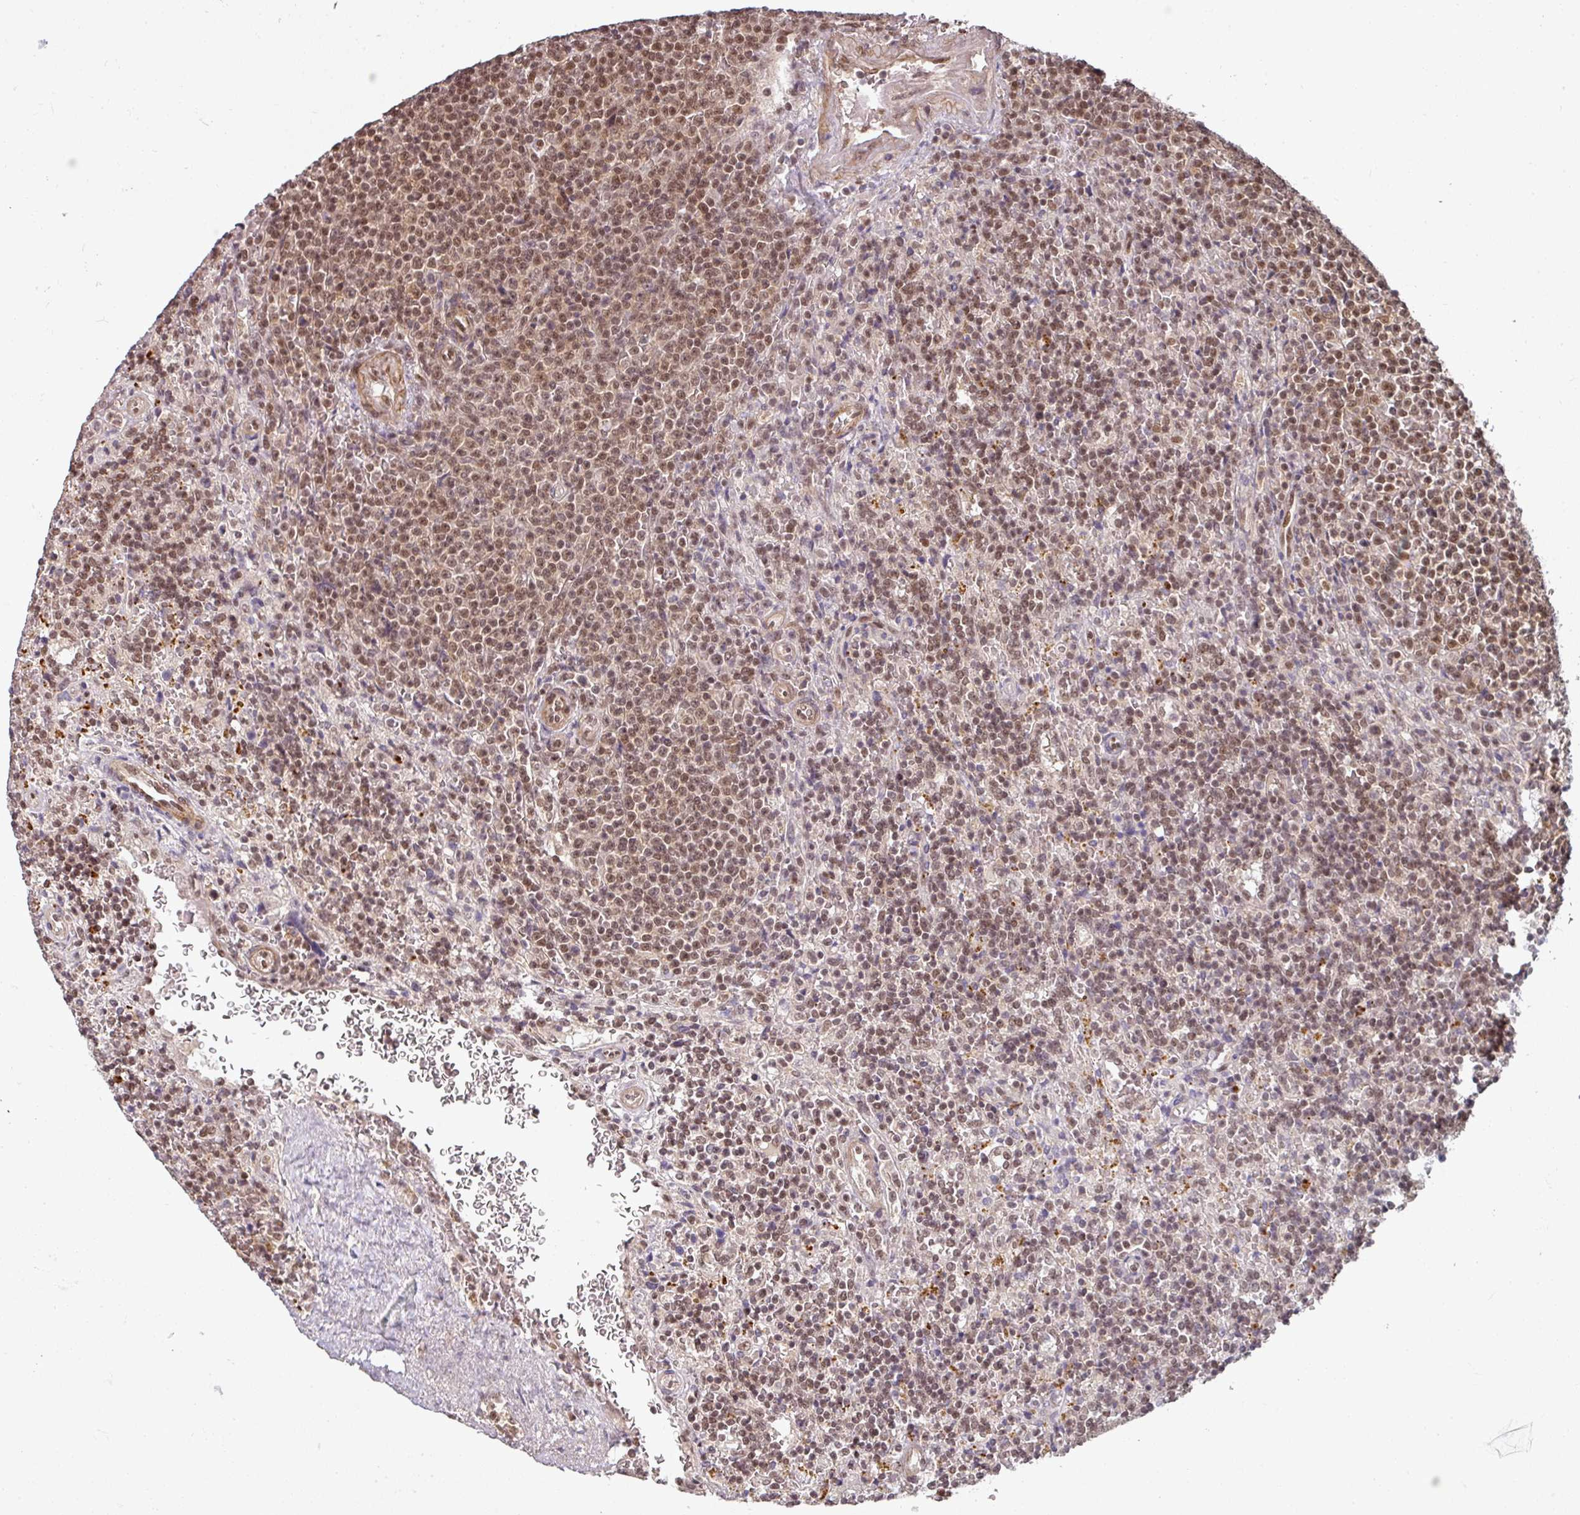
{"staining": {"intensity": "moderate", "quantity": ">75%", "location": "nuclear"}, "tissue": "lymphoma", "cell_type": "Tumor cells", "image_type": "cancer", "snomed": [{"axis": "morphology", "description": "Malignant lymphoma, non-Hodgkin's type, Low grade"}, {"axis": "topography", "description": "Spleen"}], "caption": "Protein staining reveals moderate nuclear expression in about >75% of tumor cells in low-grade malignant lymphoma, non-Hodgkin's type.", "gene": "SIK3", "patient": {"sex": "male", "age": 67}}